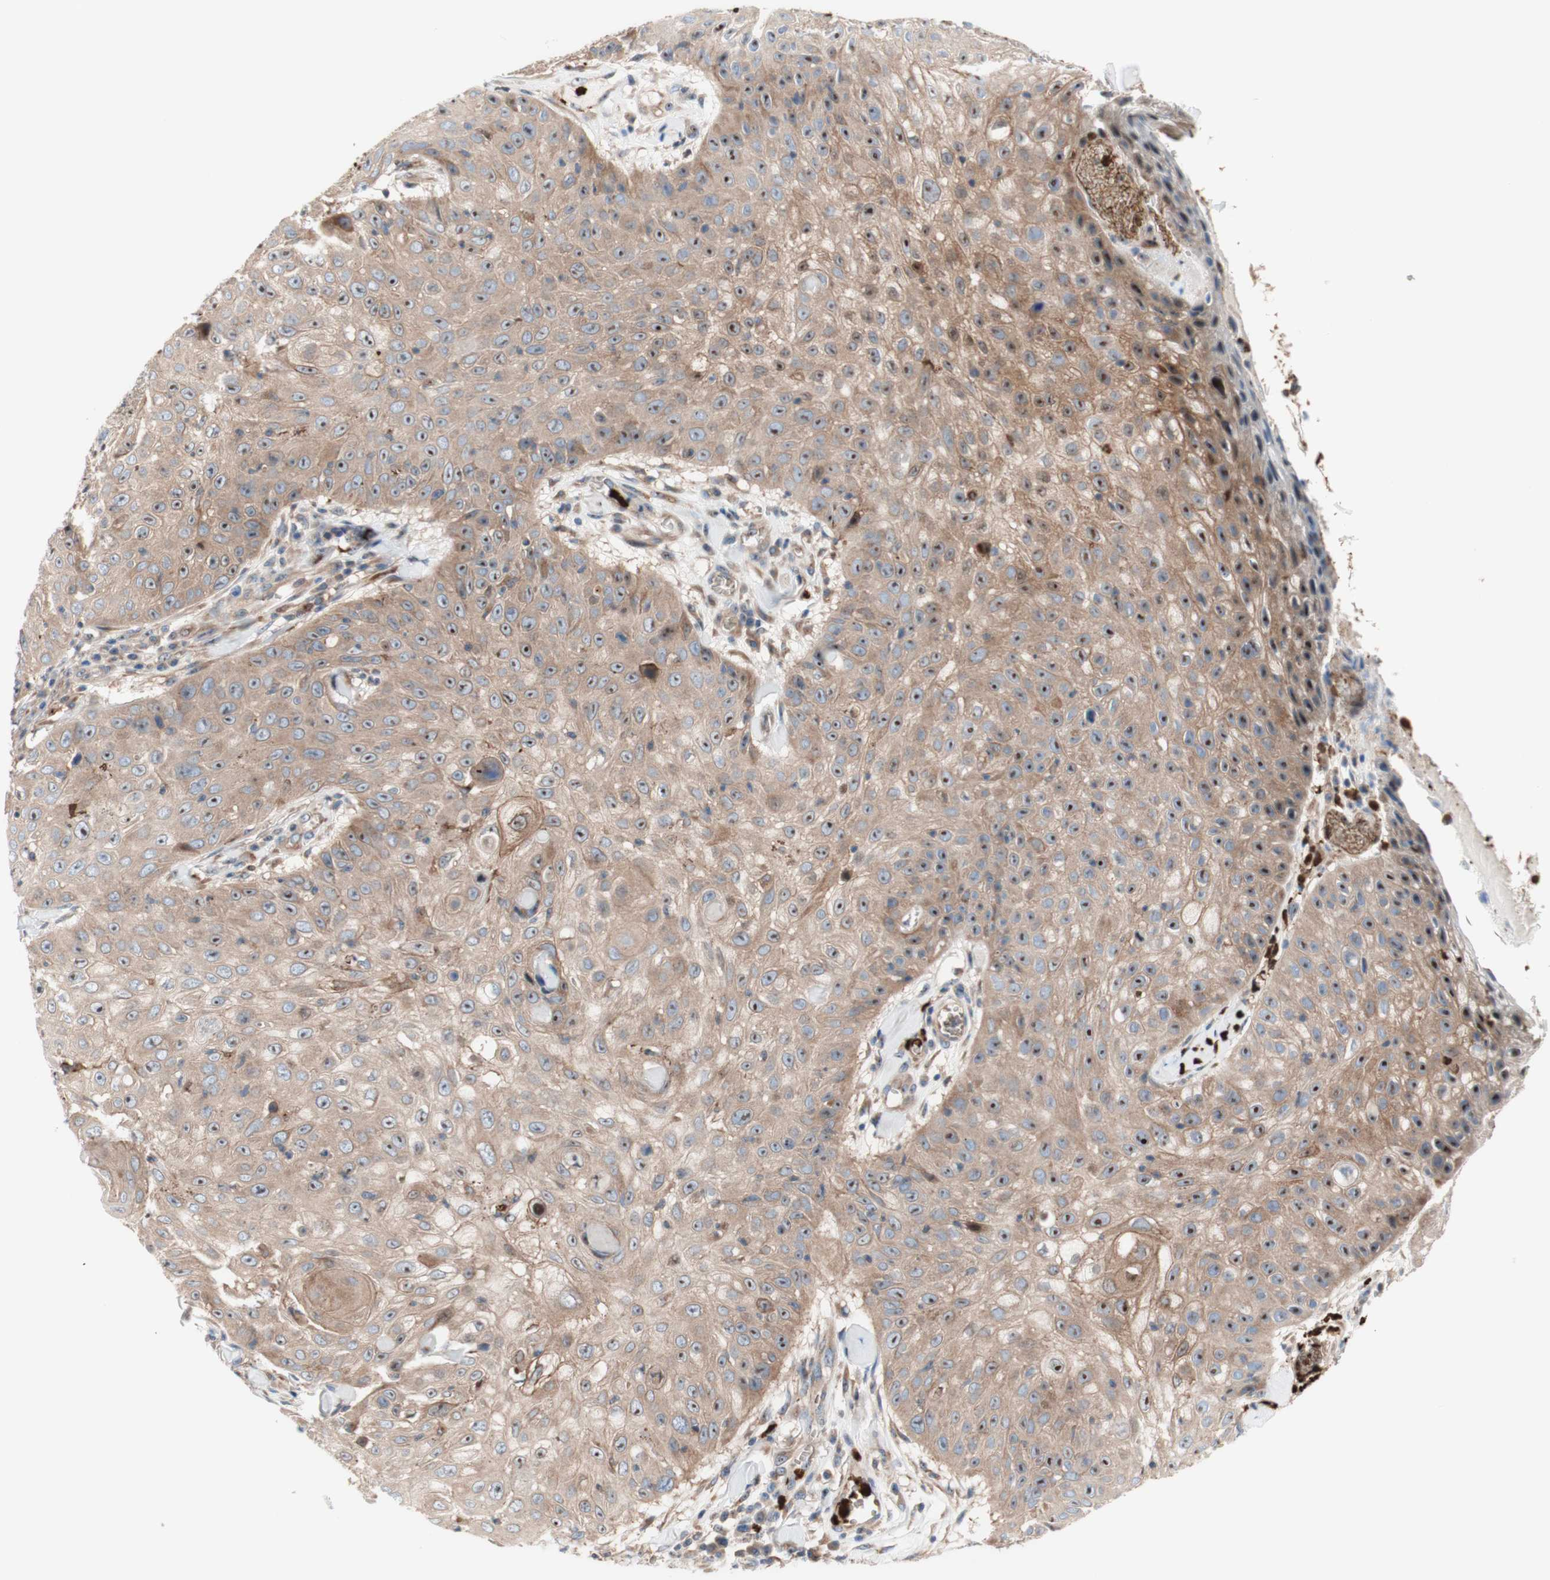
{"staining": {"intensity": "strong", "quantity": ">75%", "location": "cytoplasmic/membranous,nuclear"}, "tissue": "skin cancer", "cell_type": "Tumor cells", "image_type": "cancer", "snomed": [{"axis": "morphology", "description": "Squamous cell carcinoma, NOS"}, {"axis": "topography", "description": "Skin"}], "caption": "Human squamous cell carcinoma (skin) stained with a brown dye demonstrates strong cytoplasmic/membranous and nuclear positive positivity in approximately >75% of tumor cells.", "gene": "USP9X", "patient": {"sex": "male", "age": 86}}